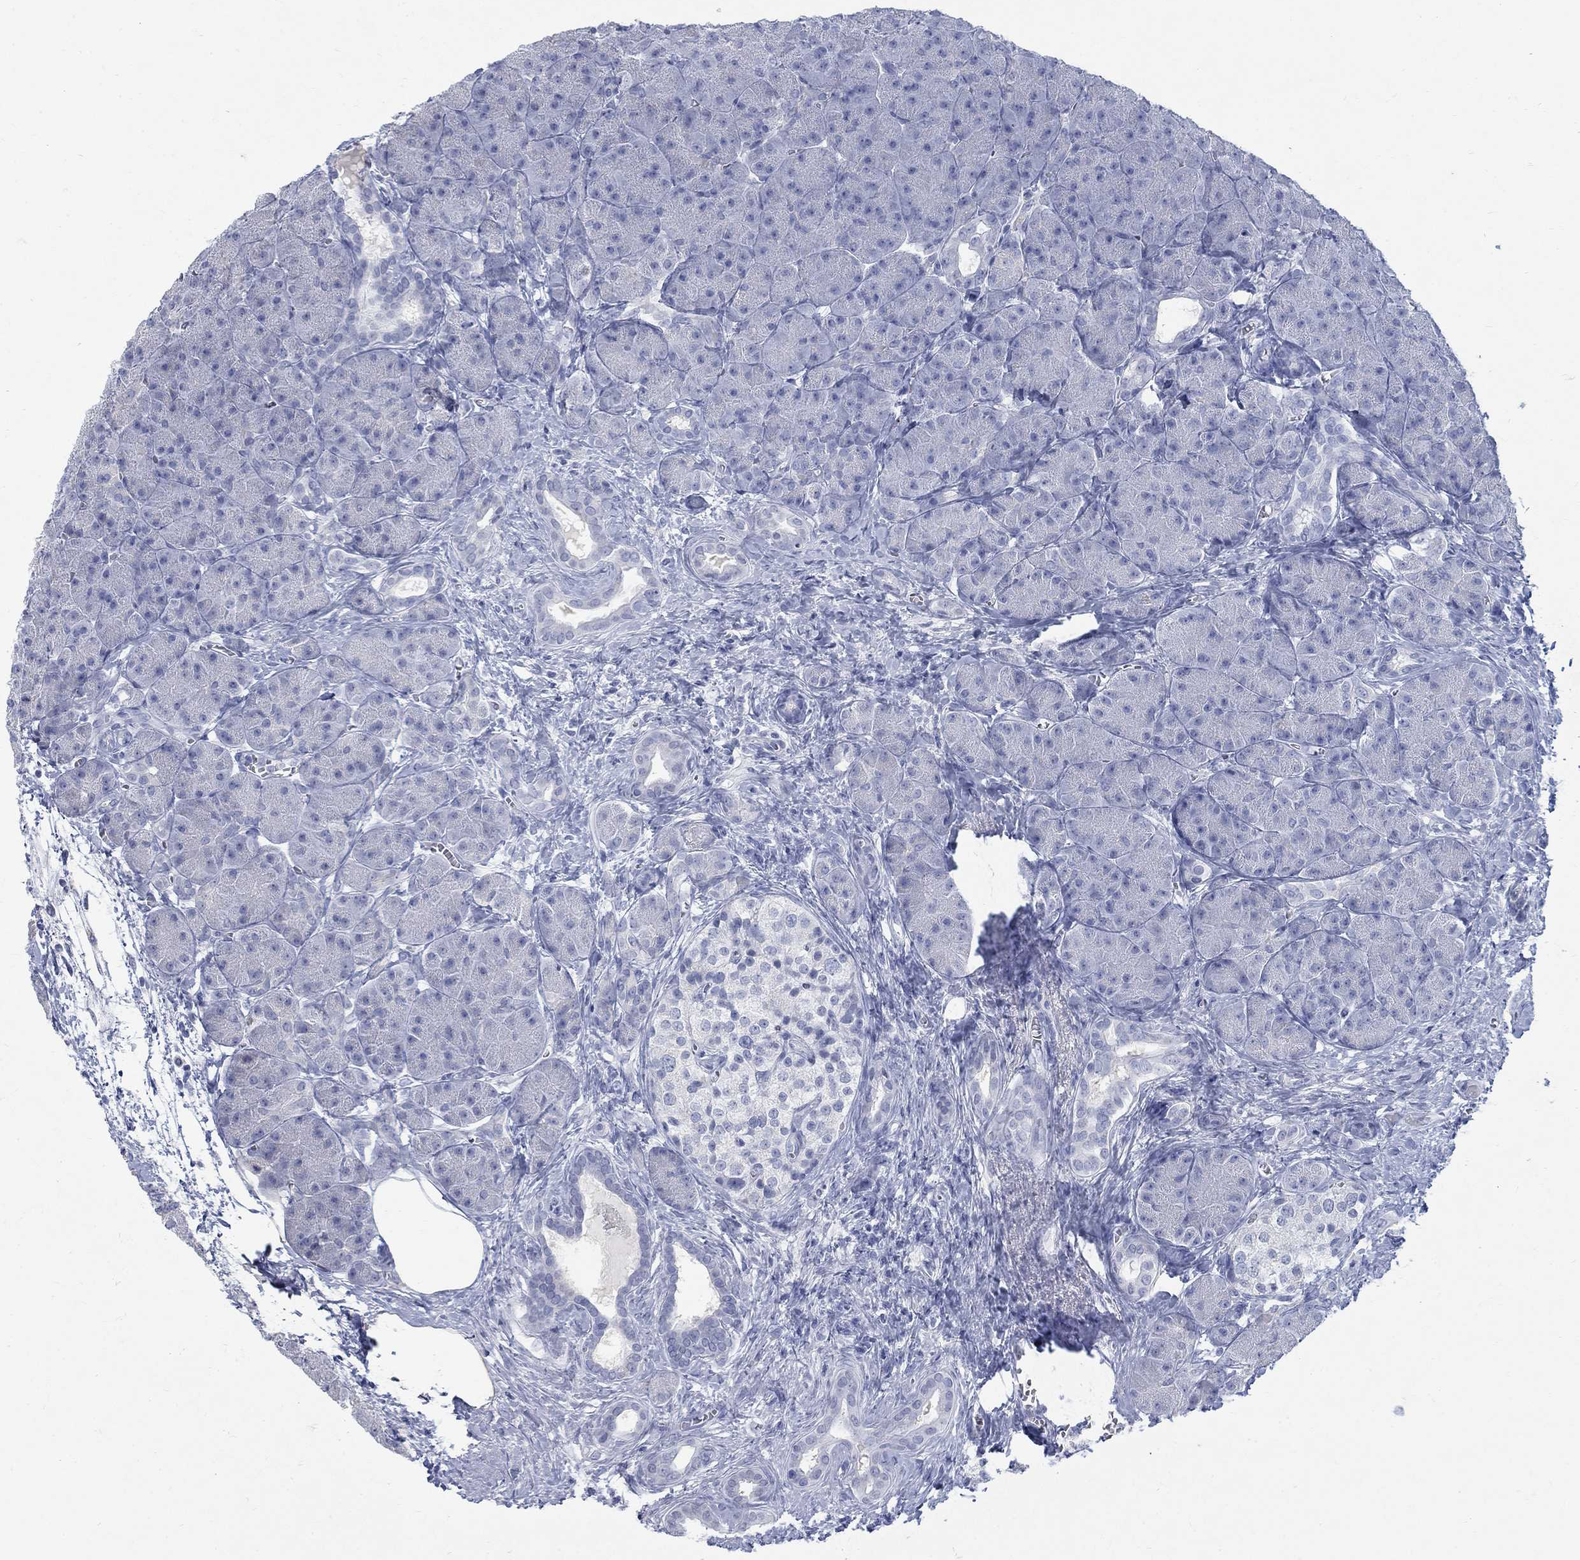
{"staining": {"intensity": "negative", "quantity": "none", "location": "none"}, "tissue": "pancreas", "cell_type": "Exocrine glandular cells", "image_type": "normal", "snomed": [{"axis": "morphology", "description": "Normal tissue, NOS"}, {"axis": "topography", "description": "Pancreas"}], "caption": "Immunohistochemistry (IHC) photomicrograph of unremarkable human pancreas stained for a protein (brown), which exhibits no expression in exocrine glandular cells. (Stains: DAB (3,3'-diaminobenzidine) immunohistochemistry (IHC) with hematoxylin counter stain, Microscopy: brightfield microscopy at high magnification).", "gene": "RFTN2", "patient": {"sex": "male", "age": 61}}